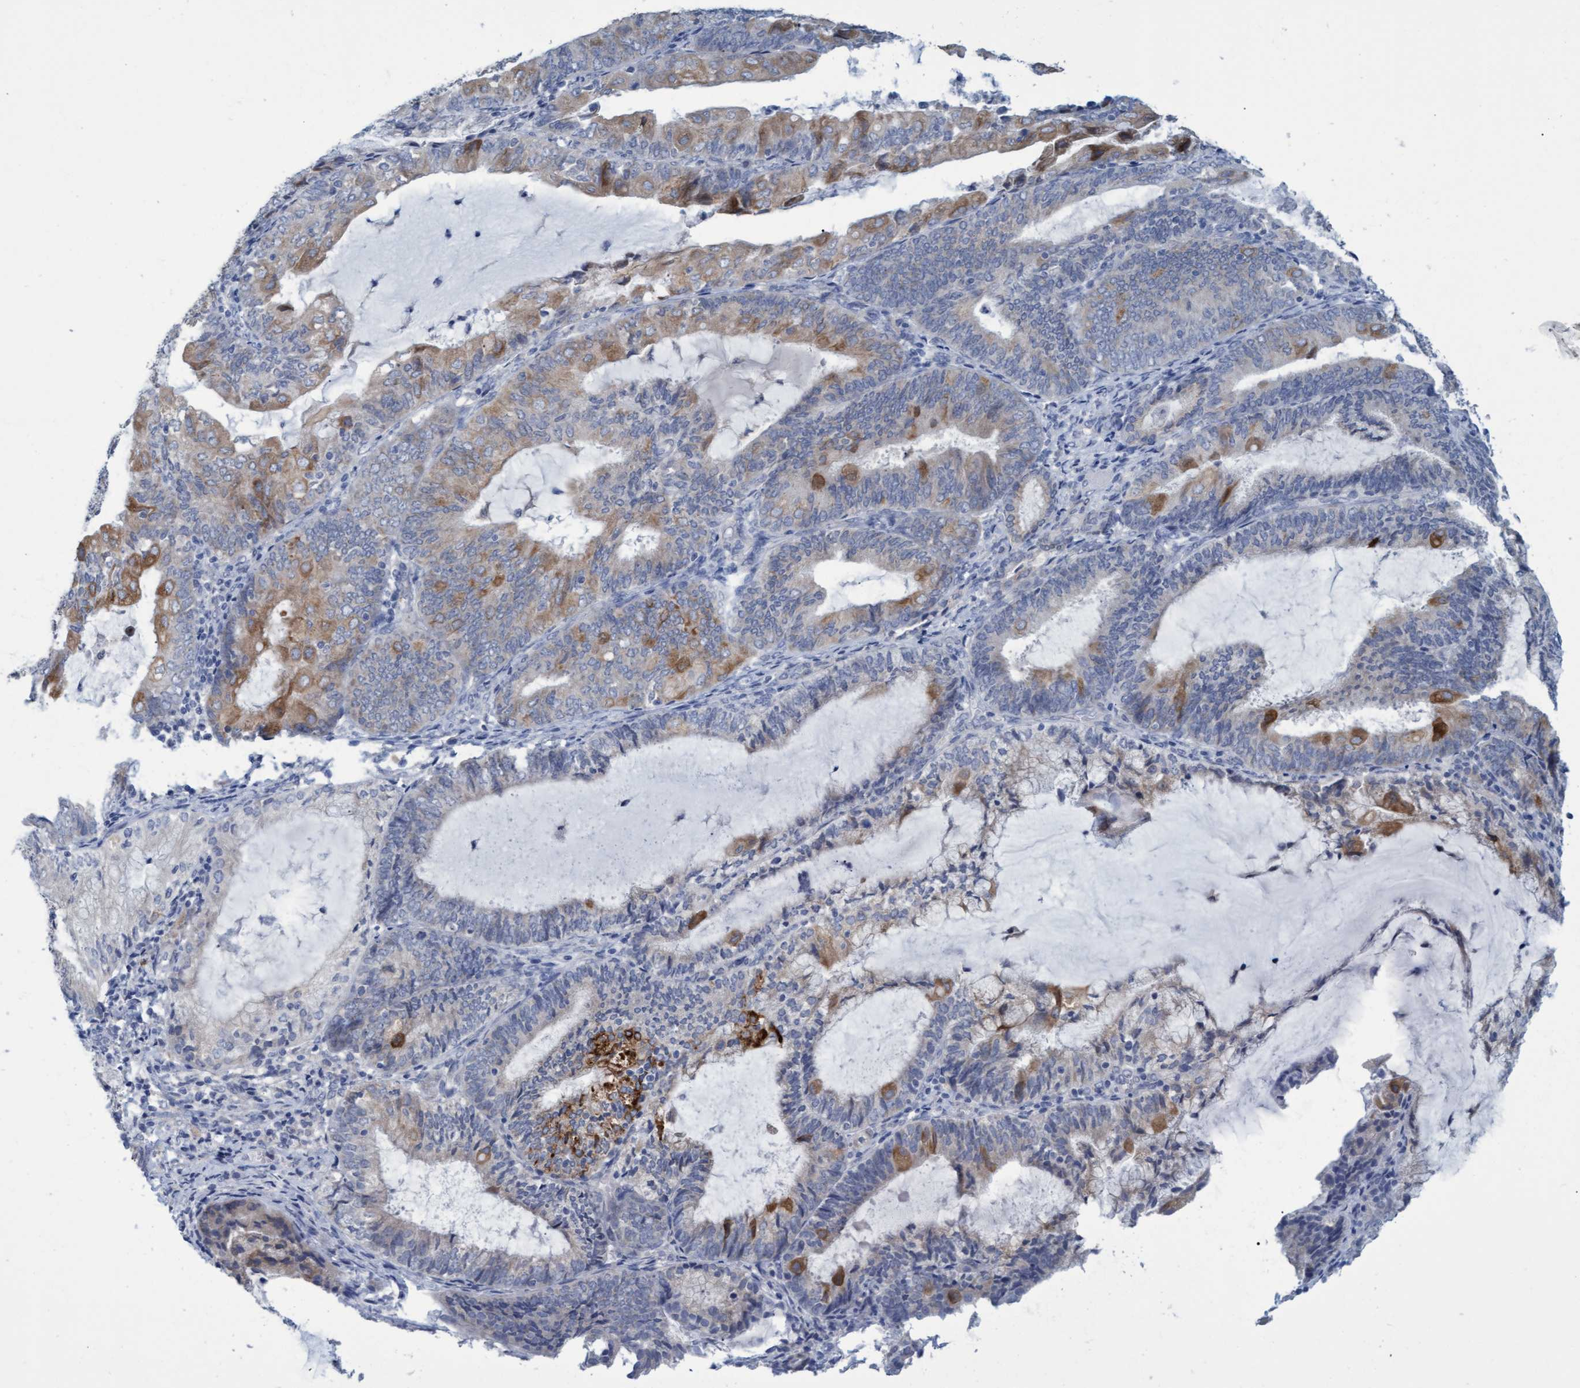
{"staining": {"intensity": "moderate", "quantity": "<25%", "location": "cytoplasmic/membranous"}, "tissue": "endometrial cancer", "cell_type": "Tumor cells", "image_type": "cancer", "snomed": [{"axis": "morphology", "description": "Adenocarcinoma, NOS"}, {"axis": "topography", "description": "Endometrium"}], "caption": "This is a histology image of IHC staining of adenocarcinoma (endometrial), which shows moderate staining in the cytoplasmic/membranous of tumor cells.", "gene": "SSTR3", "patient": {"sex": "female", "age": 81}}